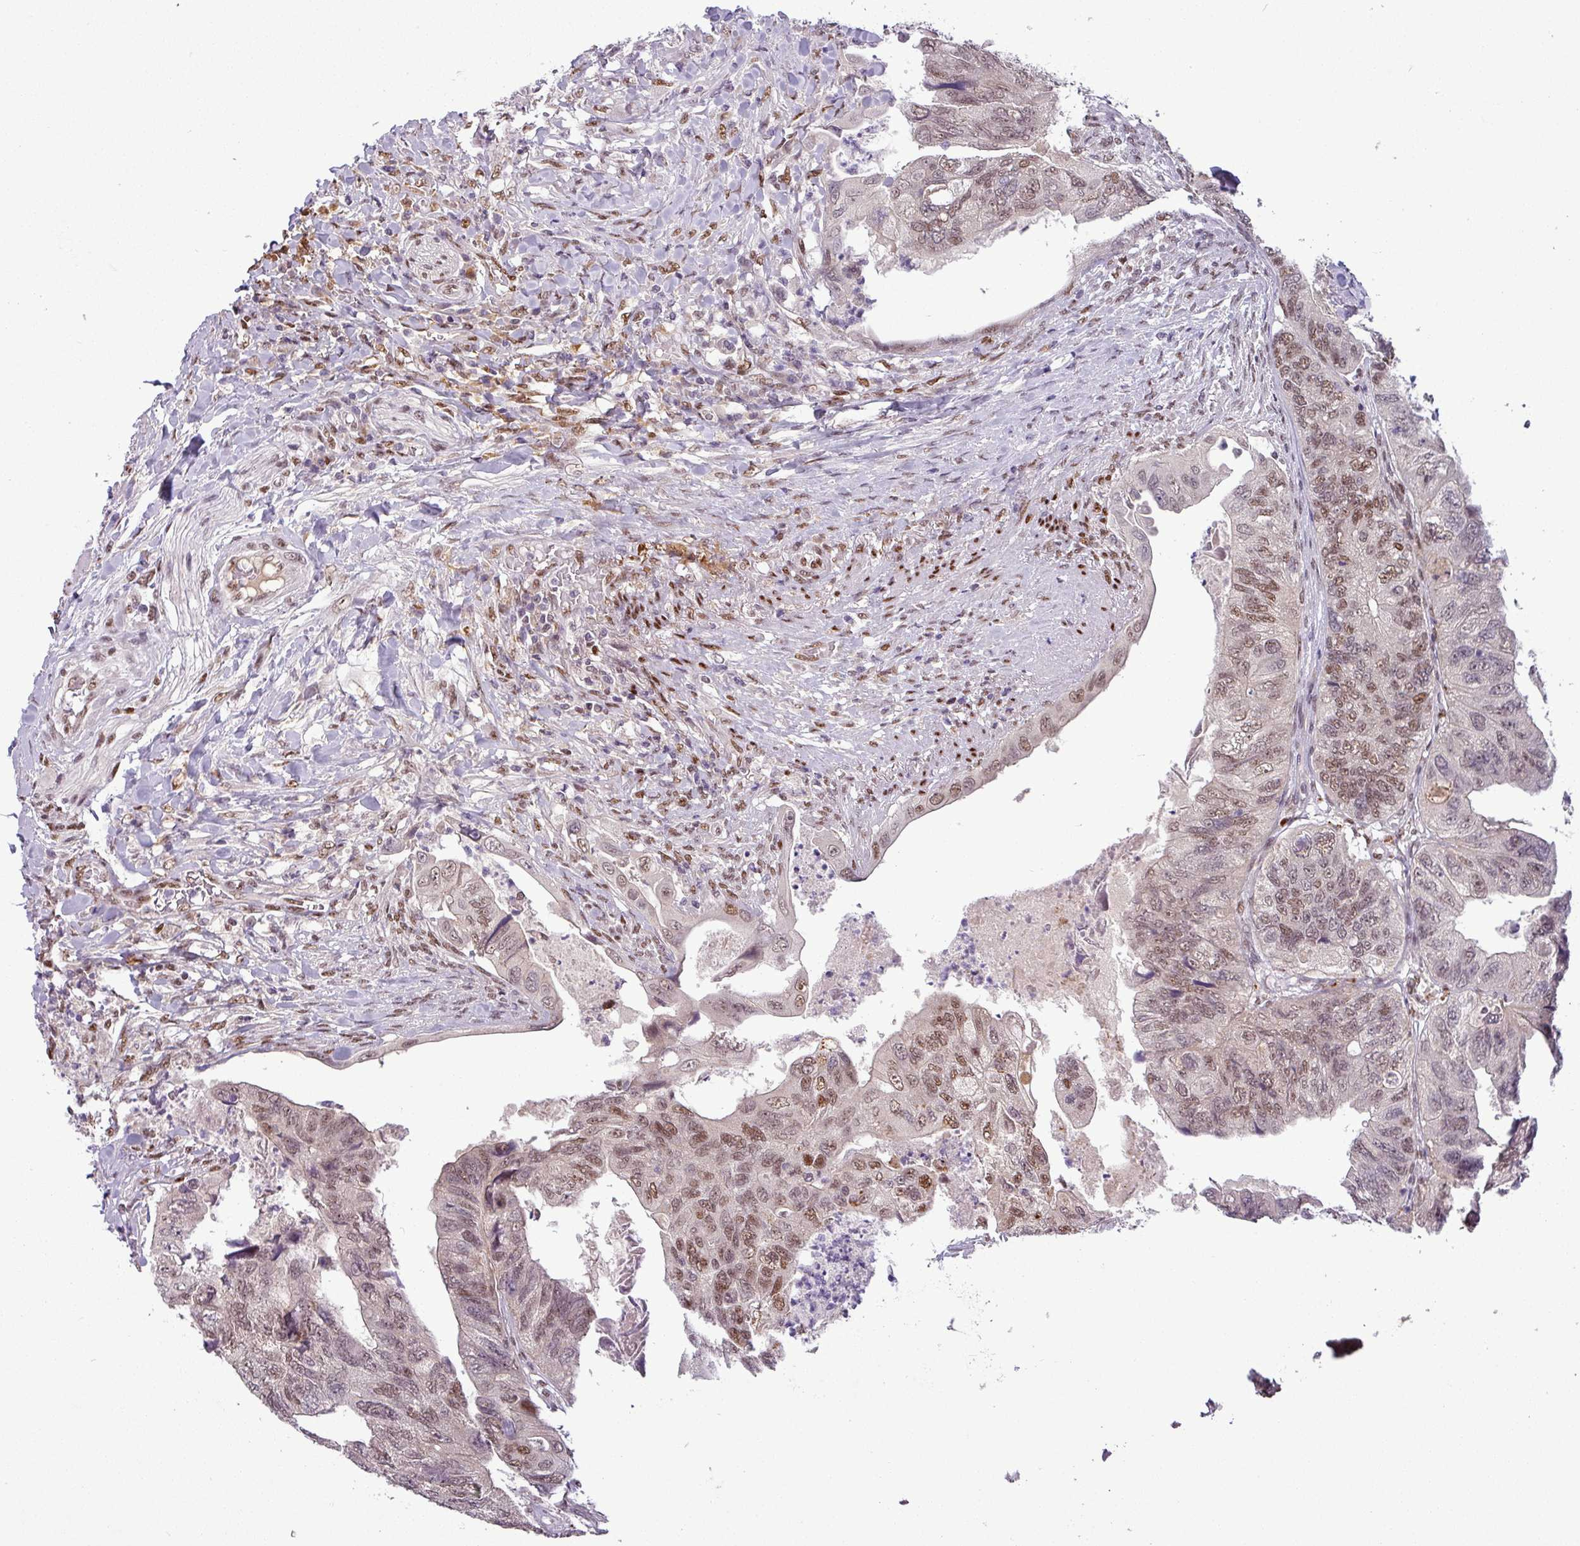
{"staining": {"intensity": "moderate", "quantity": ">75%", "location": "nuclear"}, "tissue": "colorectal cancer", "cell_type": "Tumor cells", "image_type": "cancer", "snomed": [{"axis": "morphology", "description": "Adenocarcinoma, NOS"}, {"axis": "topography", "description": "Rectum"}], "caption": "Colorectal adenocarcinoma stained with a protein marker exhibits moderate staining in tumor cells.", "gene": "IRF2BPL", "patient": {"sex": "male", "age": 63}}